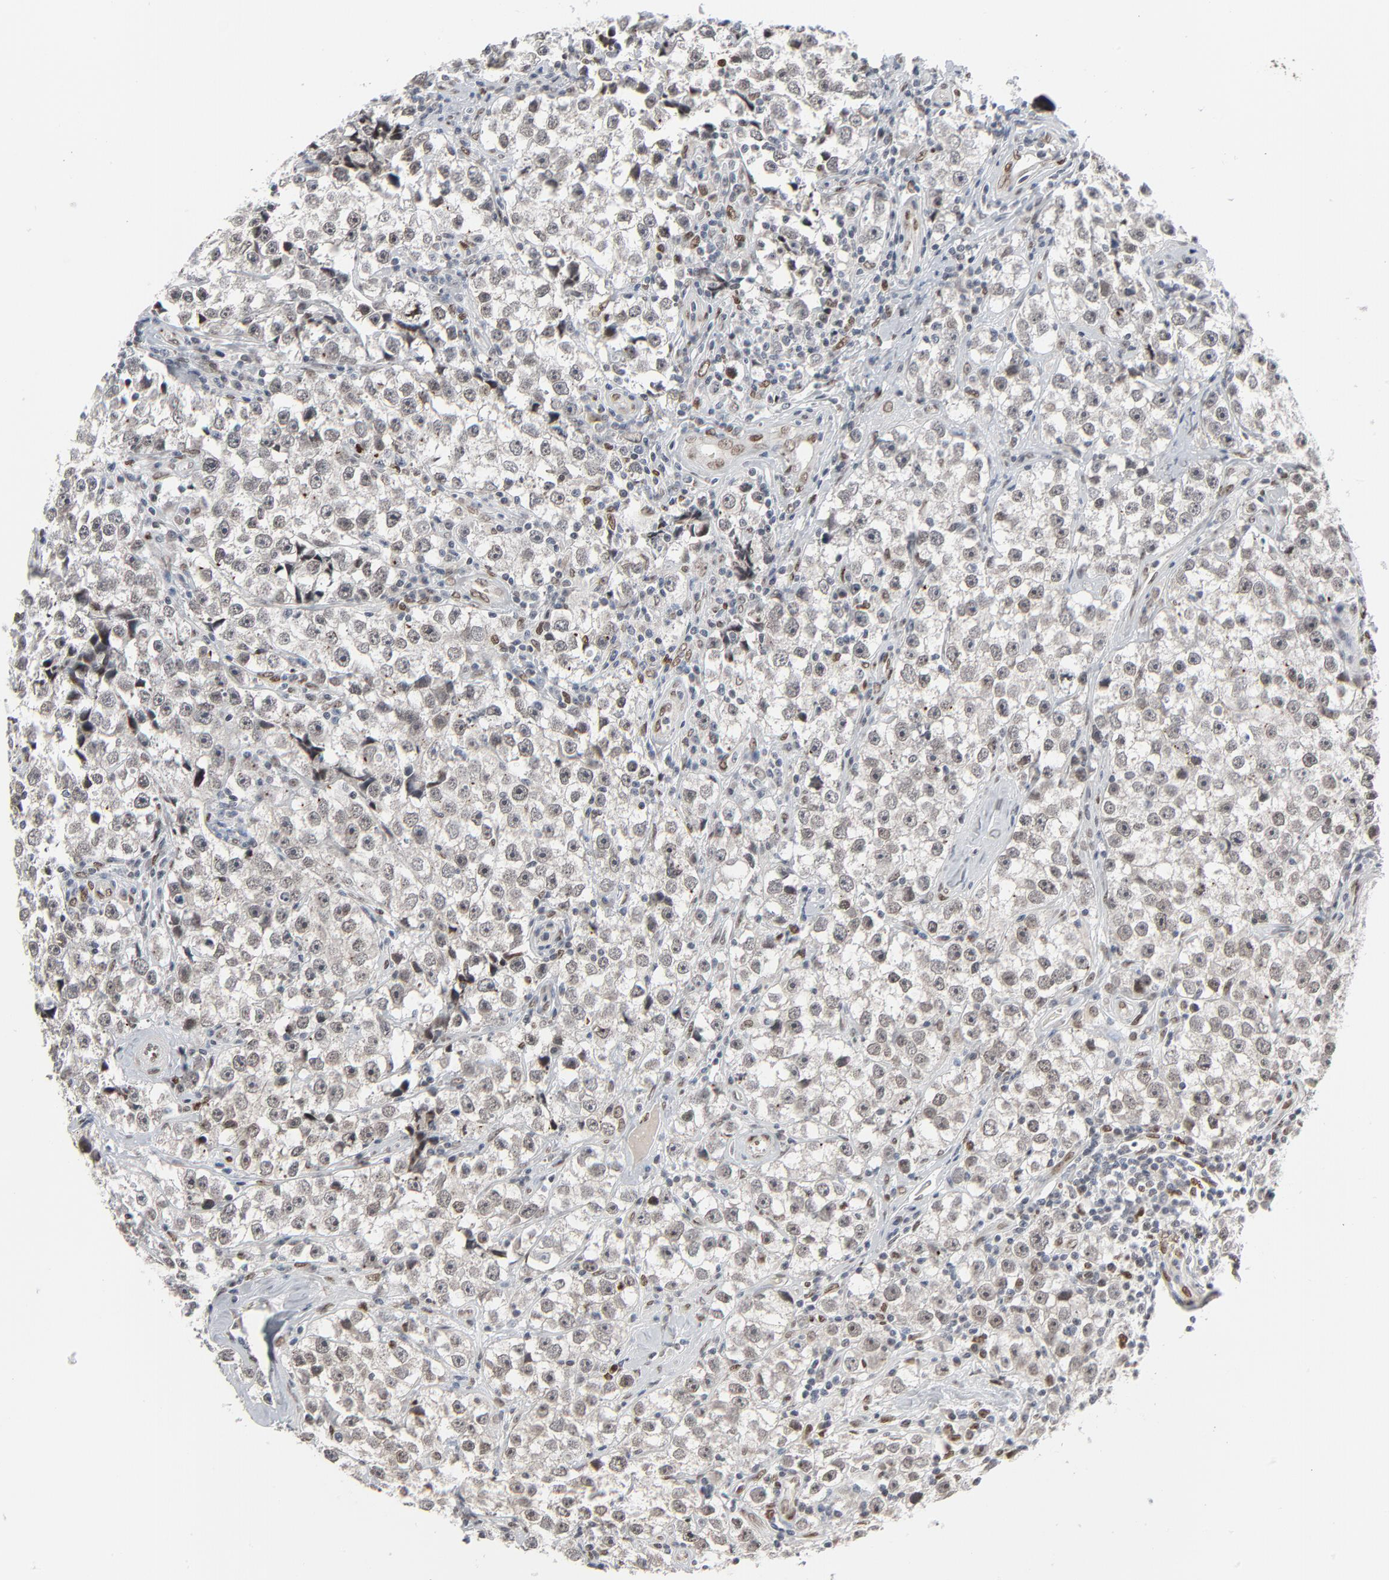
{"staining": {"intensity": "negative", "quantity": "none", "location": "none"}, "tissue": "testis cancer", "cell_type": "Tumor cells", "image_type": "cancer", "snomed": [{"axis": "morphology", "description": "Seminoma, NOS"}, {"axis": "topography", "description": "Testis"}], "caption": "Immunohistochemistry micrograph of testis cancer (seminoma) stained for a protein (brown), which exhibits no staining in tumor cells.", "gene": "CUX1", "patient": {"sex": "male", "age": 32}}